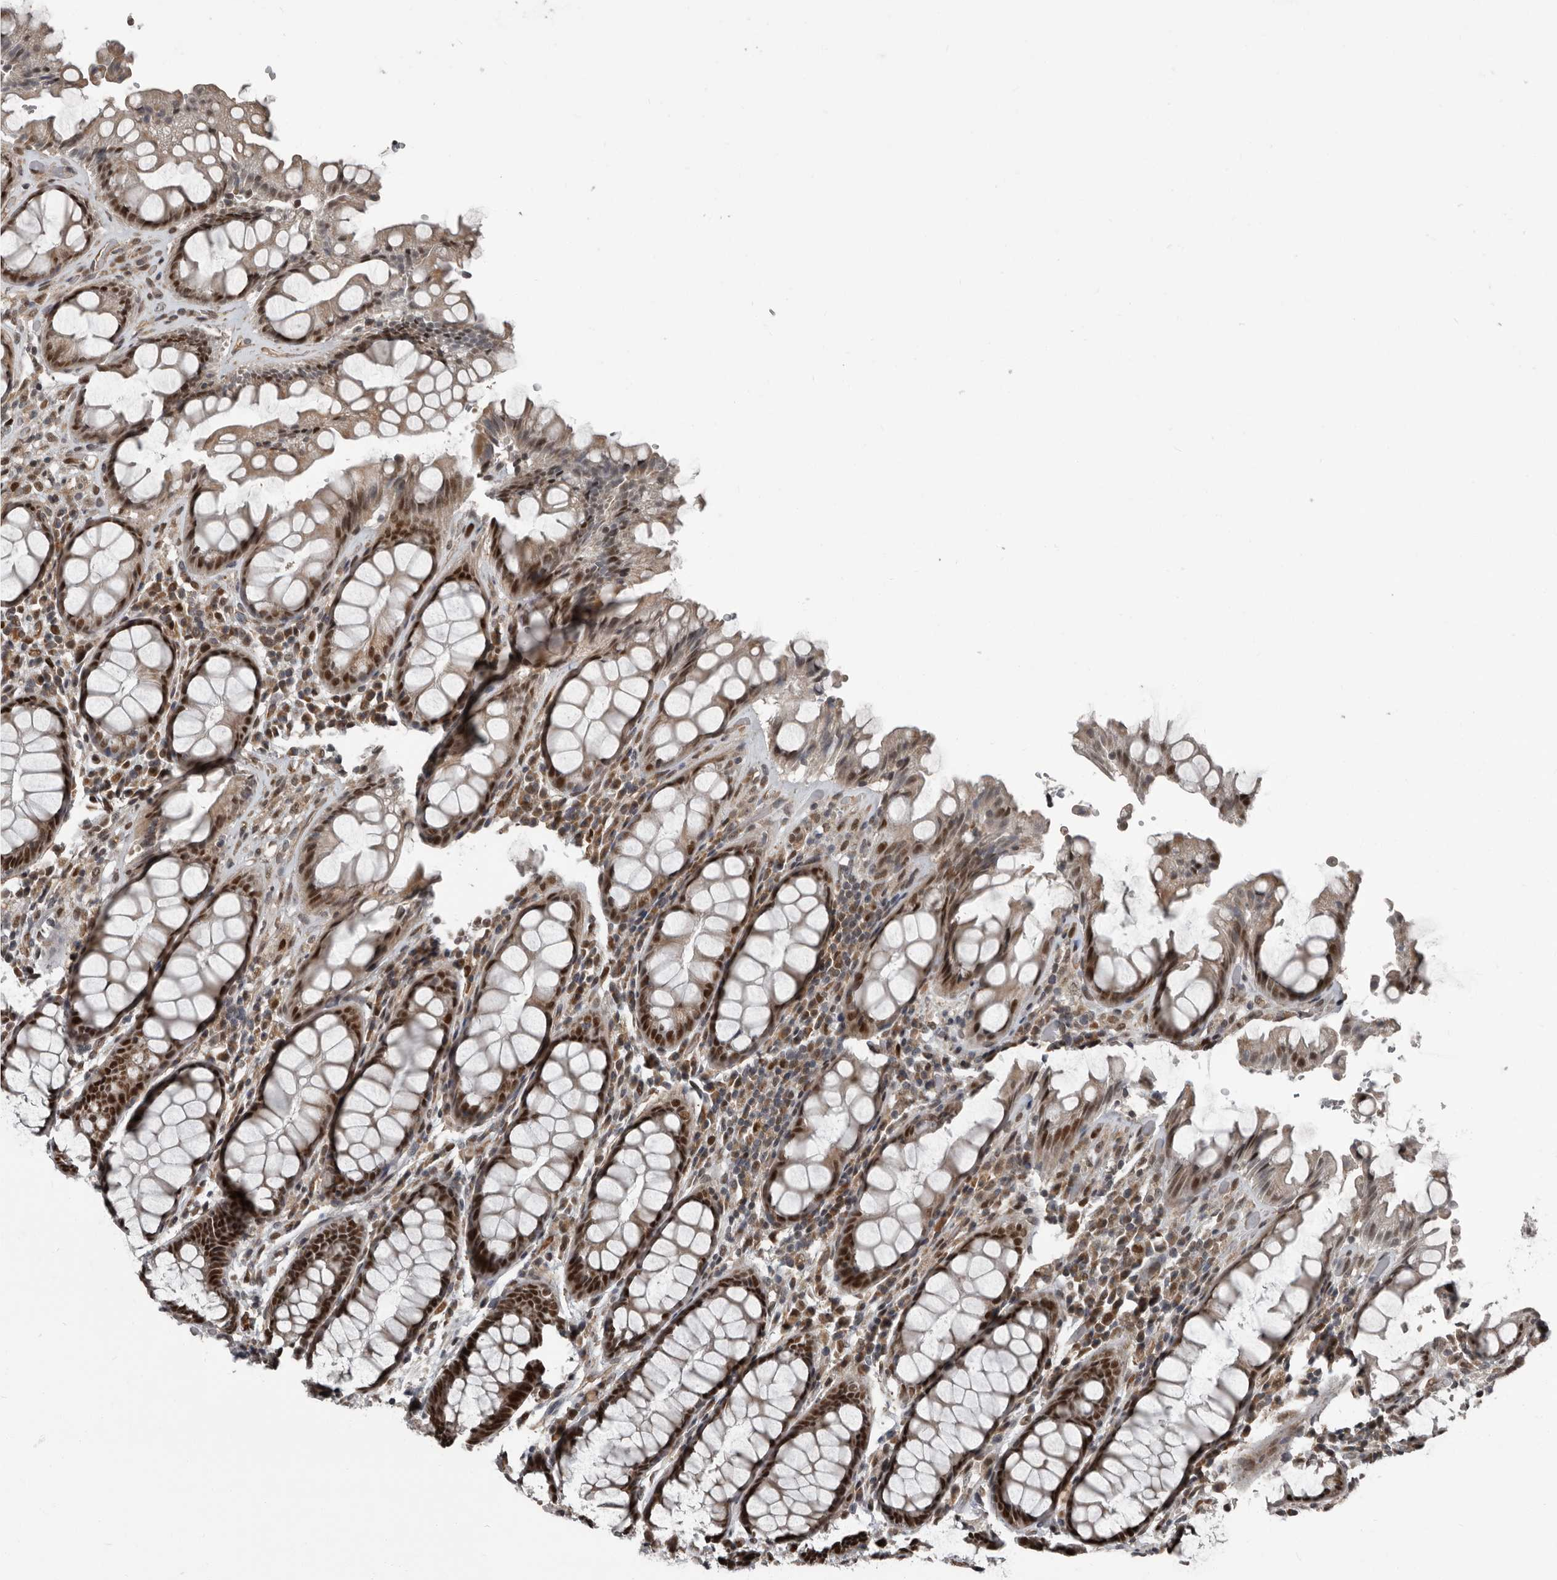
{"staining": {"intensity": "strong", "quantity": ">75%", "location": "nuclear"}, "tissue": "rectum", "cell_type": "Glandular cells", "image_type": "normal", "snomed": [{"axis": "morphology", "description": "Normal tissue, NOS"}, {"axis": "topography", "description": "Rectum"}], "caption": "IHC photomicrograph of unremarkable rectum stained for a protein (brown), which demonstrates high levels of strong nuclear staining in about >75% of glandular cells.", "gene": "CHD1L", "patient": {"sex": "male", "age": 64}}